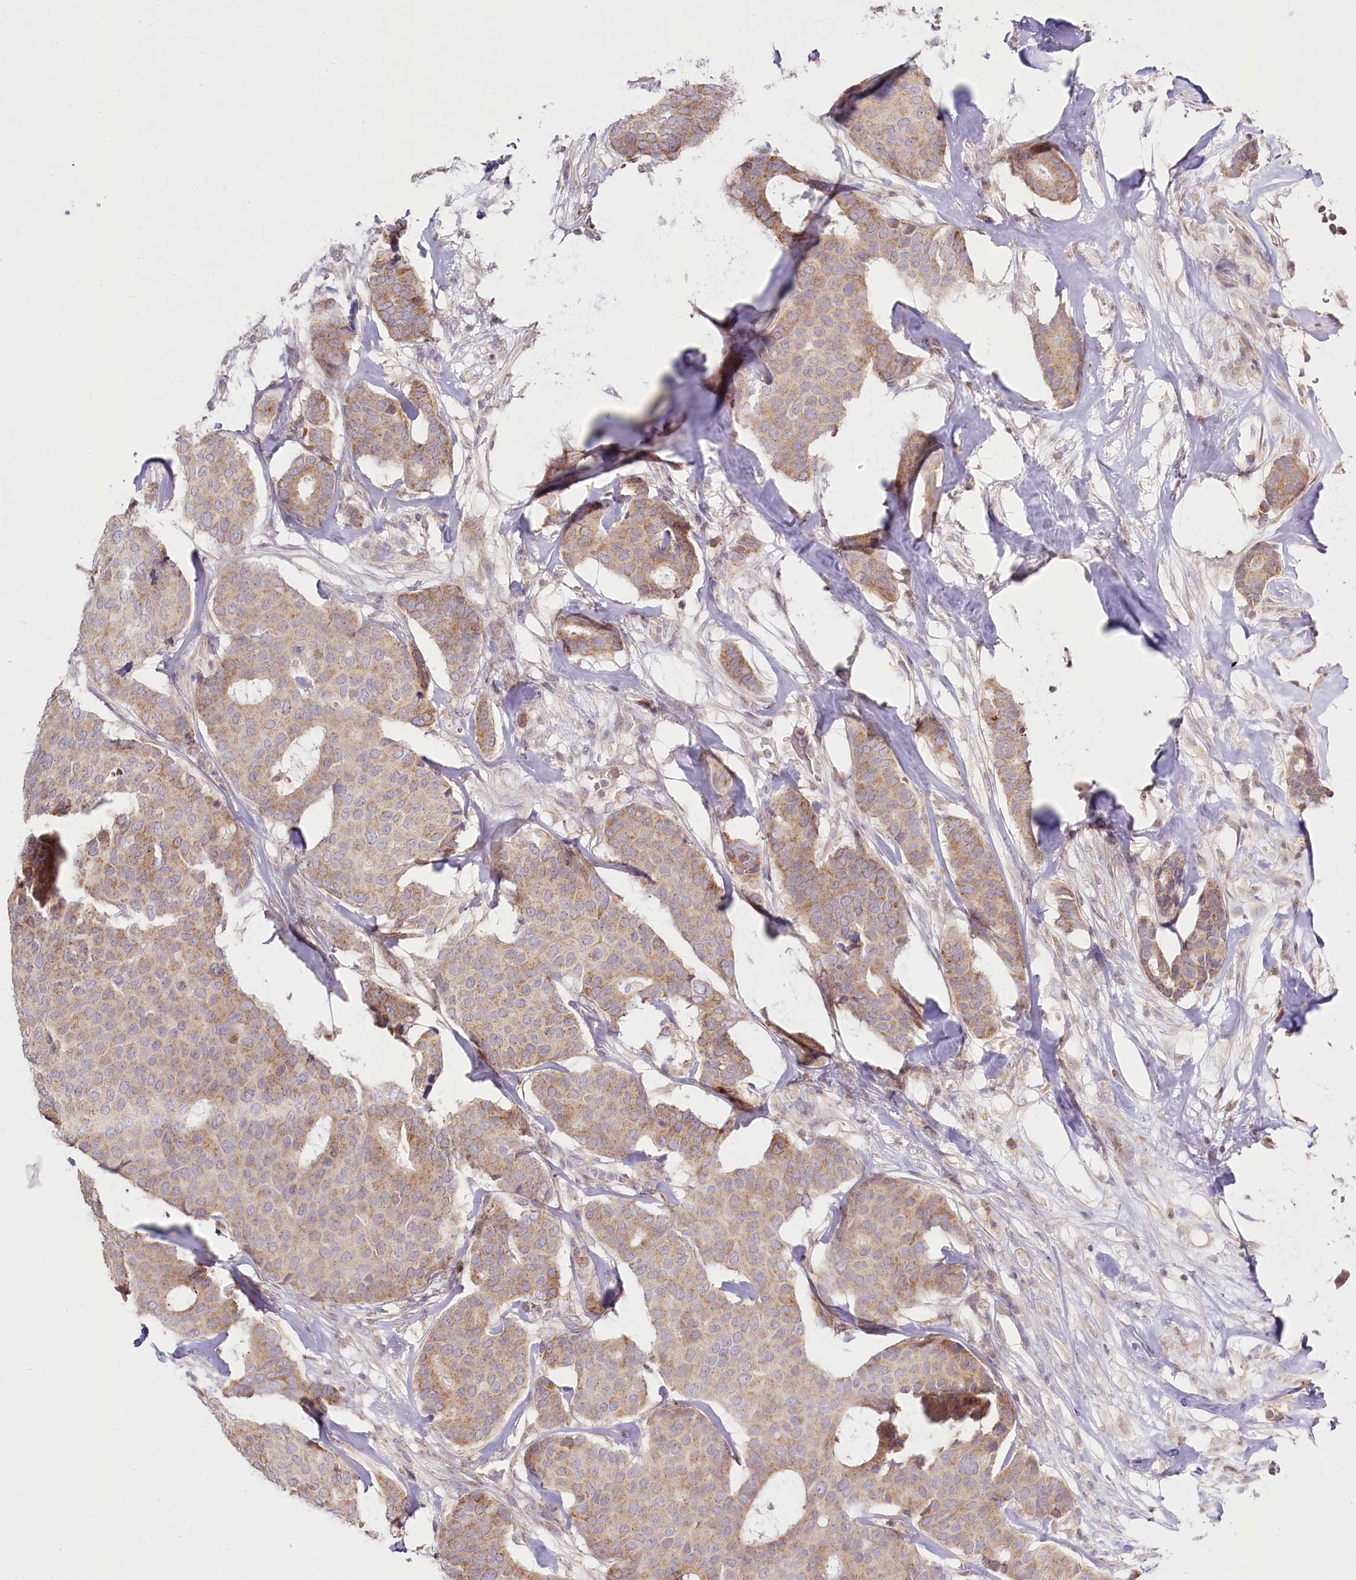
{"staining": {"intensity": "moderate", "quantity": ">75%", "location": "cytoplasmic/membranous"}, "tissue": "breast cancer", "cell_type": "Tumor cells", "image_type": "cancer", "snomed": [{"axis": "morphology", "description": "Duct carcinoma"}, {"axis": "topography", "description": "Breast"}], "caption": "Tumor cells reveal moderate cytoplasmic/membranous expression in about >75% of cells in breast invasive ductal carcinoma. (DAB = brown stain, brightfield microscopy at high magnification).", "gene": "ACOX2", "patient": {"sex": "female", "age": 75}}